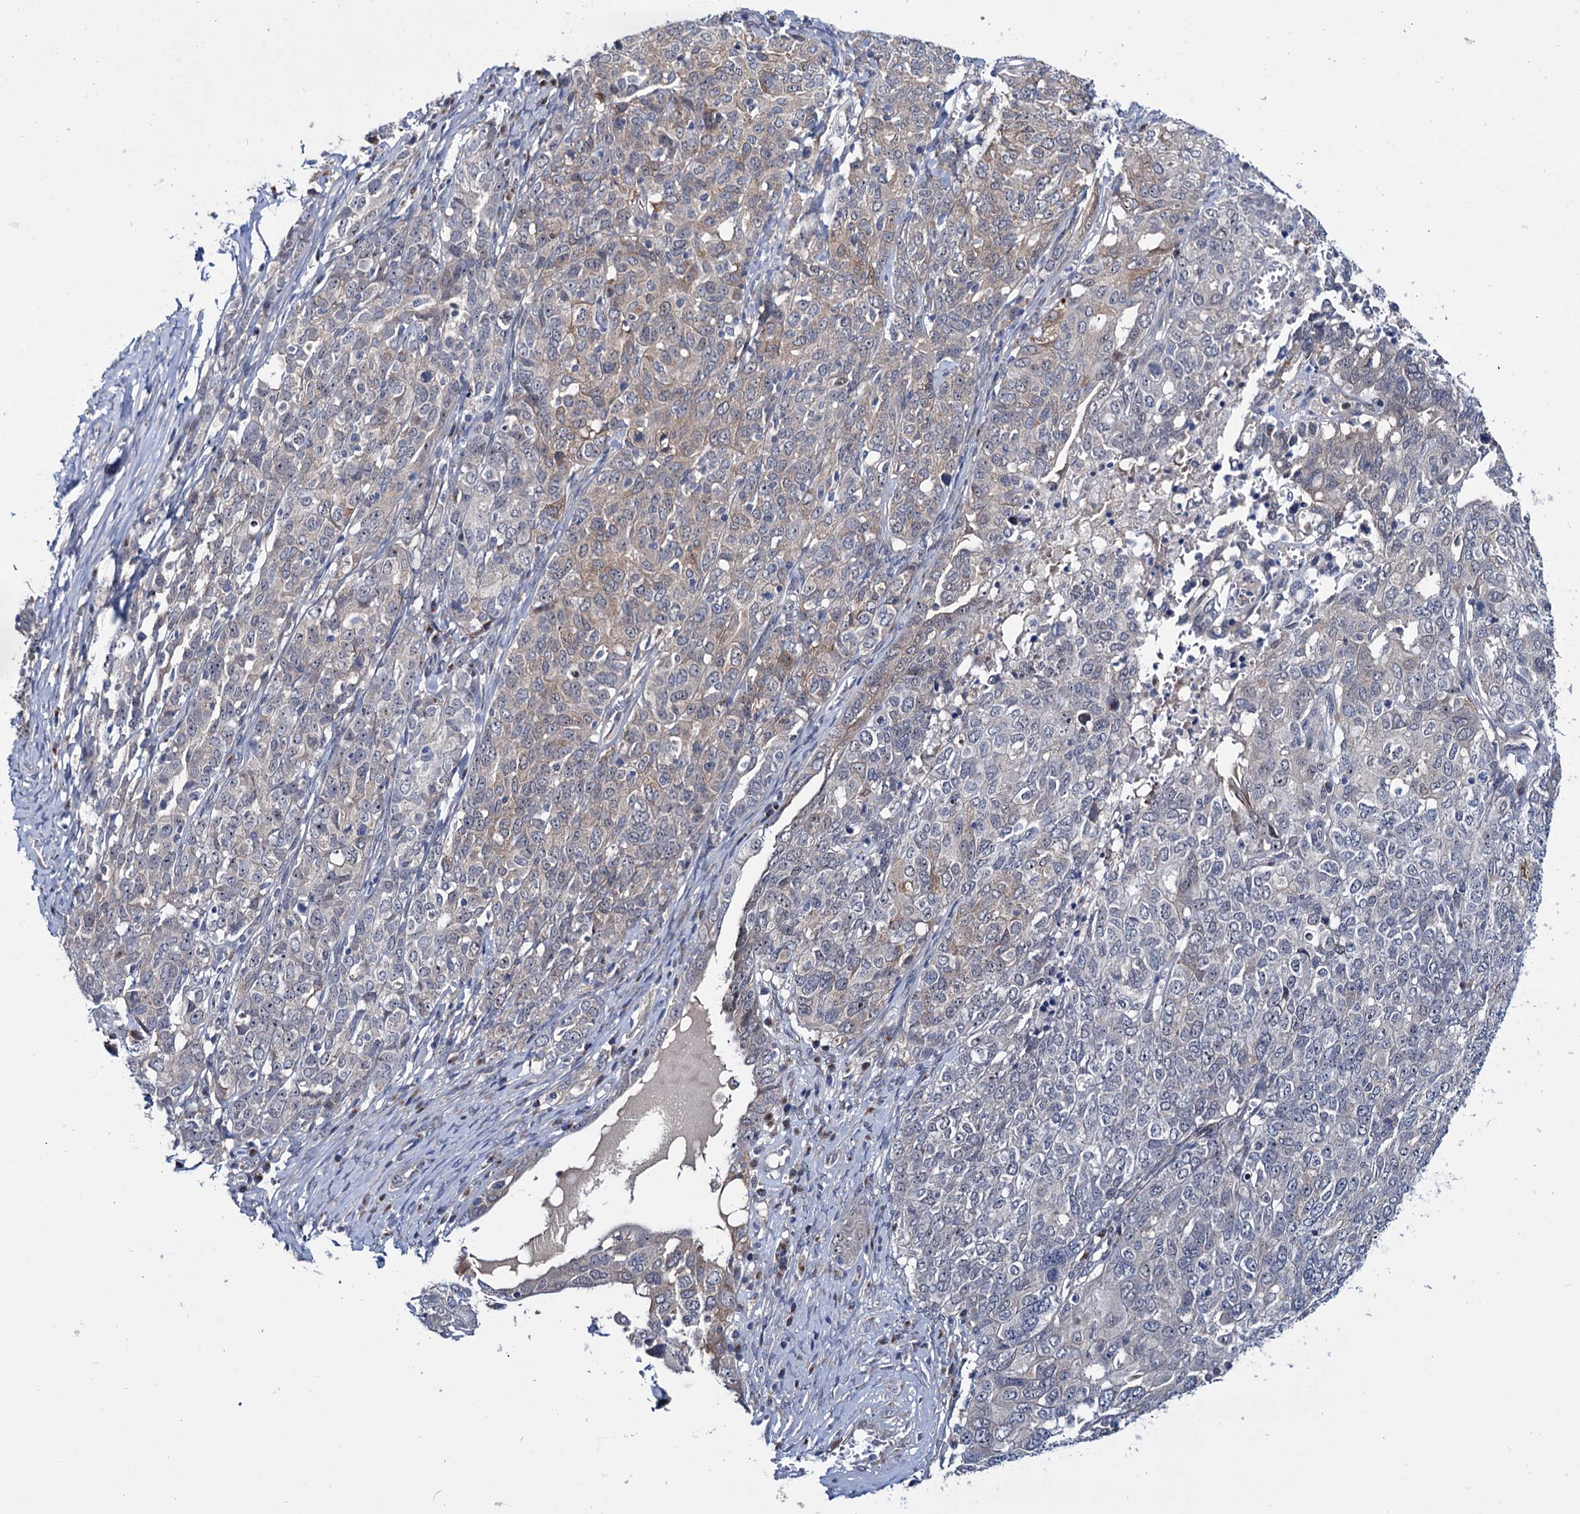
{"staining": {"intensity": "weak", "quantity": "<25%", "location": "cytoplasmic/membranous"}, "tissue": "ovarian cancer", "cell_type": "Tumor cells", "image_type": "cancer", "snomed": [{"axis": "morphology", "description": "Carcinoma, endometroid"}, {"axis": "topography", "description": "Ovary"}], "caption": "IHC image of neoplastic tissue: human ovarian cancer stained with DAB exhibits no significant protein staining in tumor cells.", "gene": "EYA4", "patient": {"sex": "female", "age": 62}}